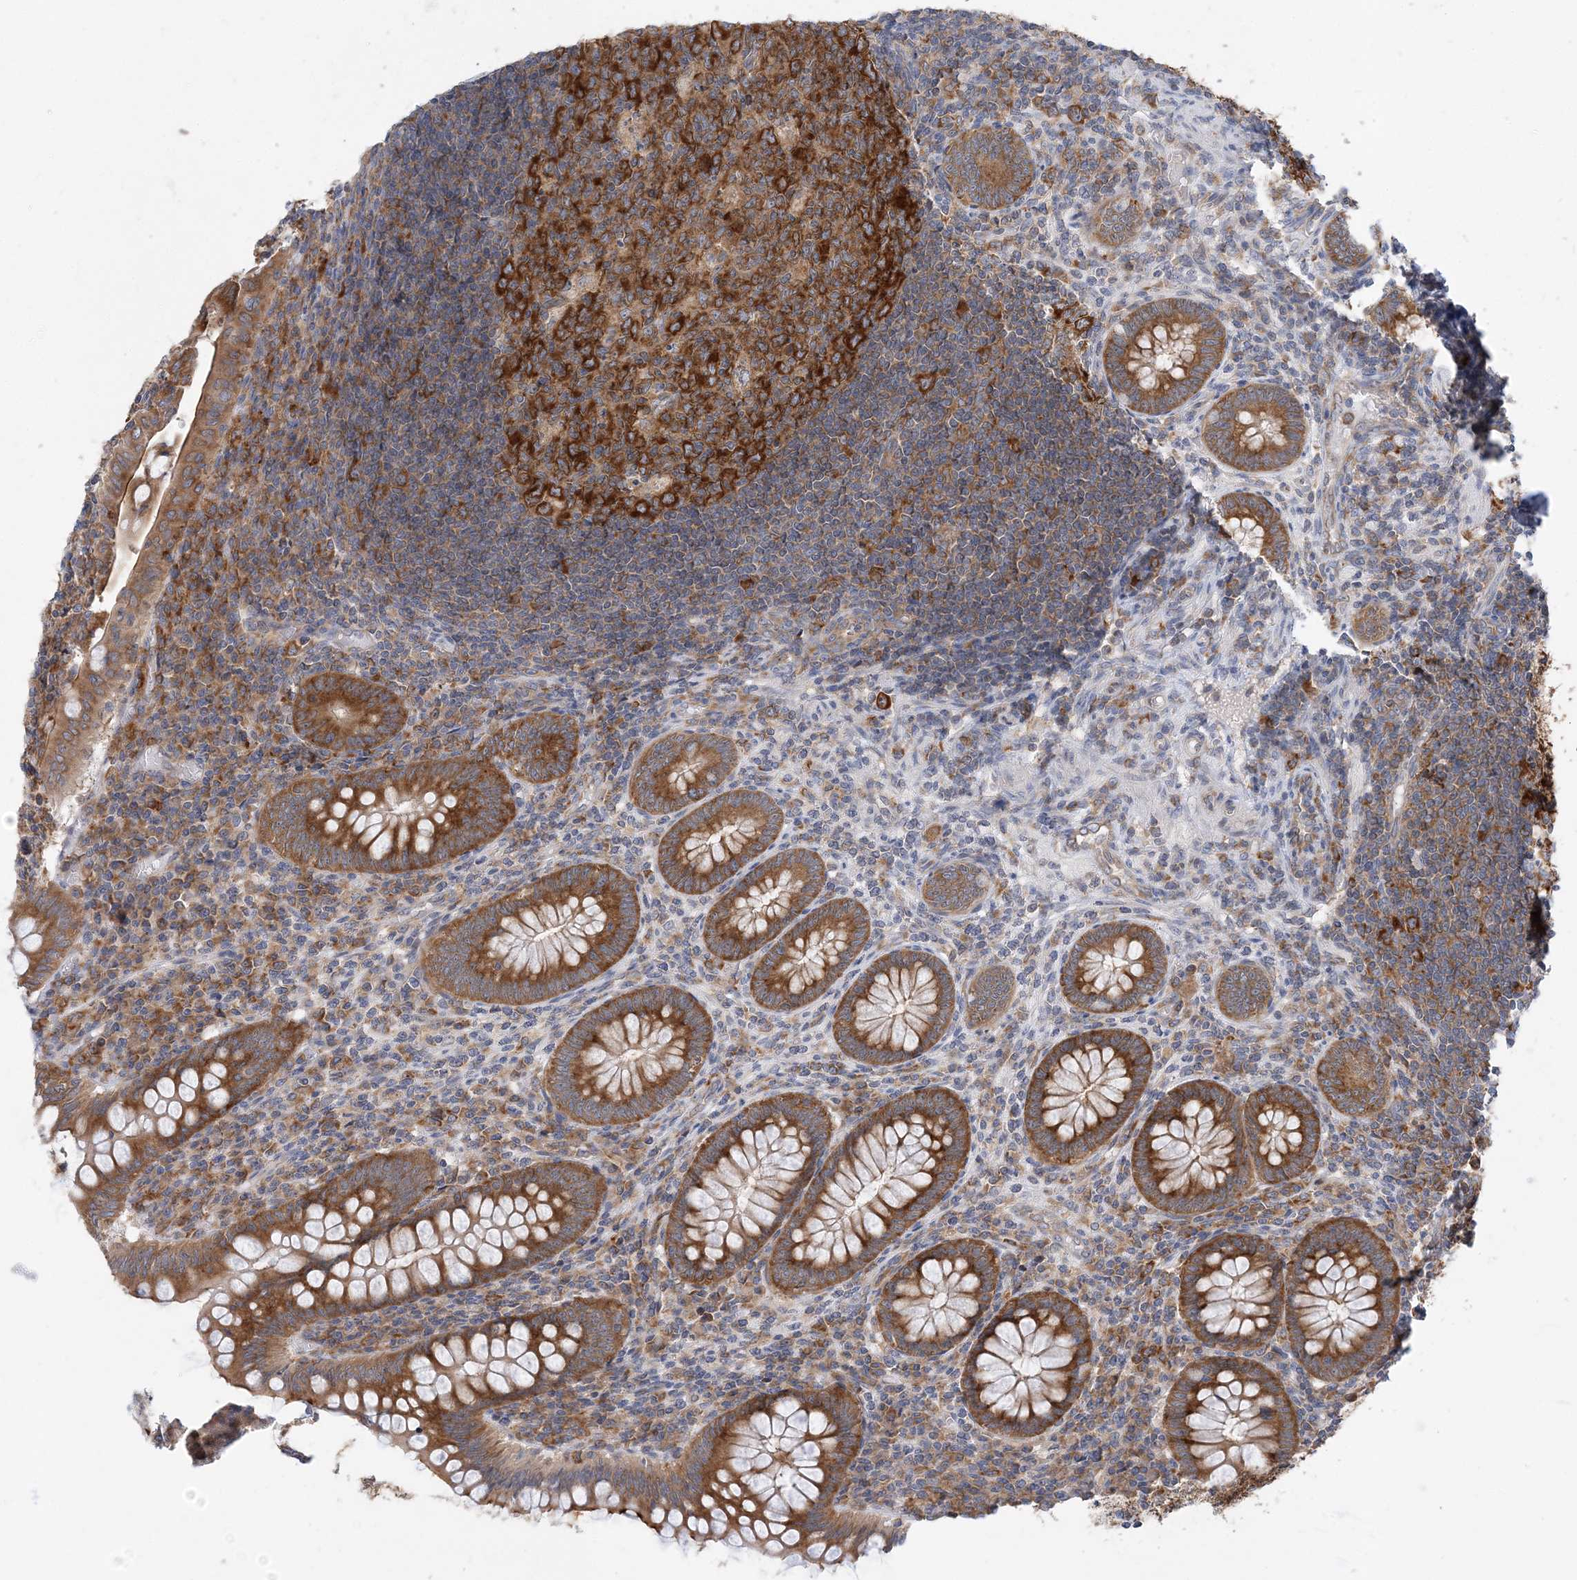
{"staining": {"intensity": "strong", "quantity": ">75%", "location": "cytoplasmic/membranous"}, "tissue": "appendix", "cell_type": "Glandular cells", "image_type": "normal", "snomed": [{"axis": "morphology", "description": "Normal tissue, NOS"}, {"axis": "topography", "description": "Appendix"}], "caption": "Strong cytoplasmic/membranous expression for a protein is identified in approximately >75% of glandular cells of benign appendix using immunohistochemistry (IHC).", "gene": "LARP4B", "patient": {"sex": "male", "age": 14}}